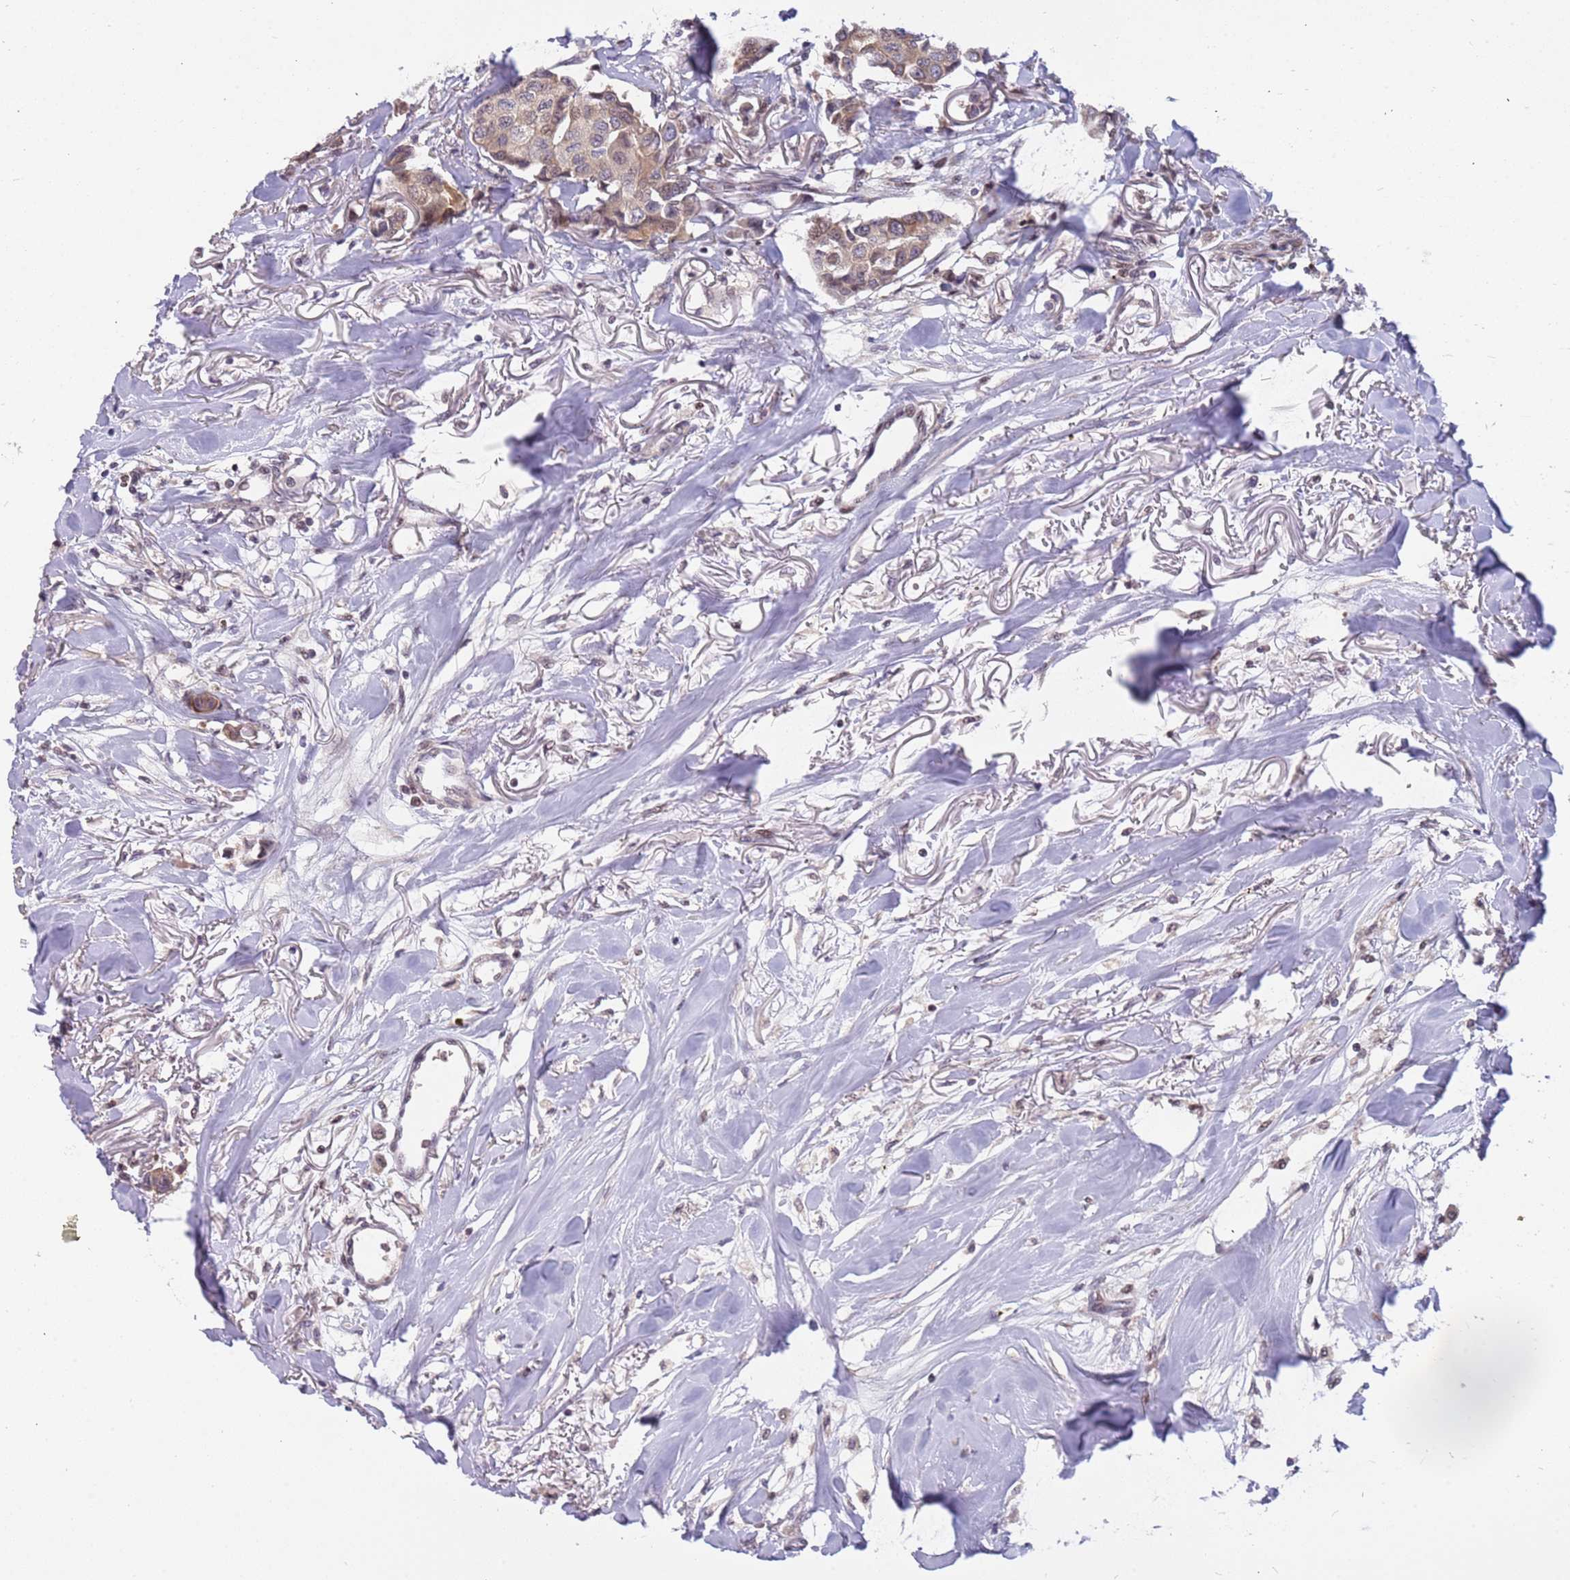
{"staining": {"intensity": "moderate", "quantity": ">75%", "location": "cytoplasmic/membranous"}, "tissue": "breast cancer", "cell_type": "Tumor cells", "image_type": "cancer", "snomed": [{"axis": "morphology", "description": "Duct carcinoma"}, {"axis": "topography", "description": "Breast"}], "caption": "IHC (DAB) staining of human breast cancer (intraductal carcinoma) demonstrates moderate cytoplasmic/membranous protein positivity in about >75% of tumor cells.", "gene": "ARHGEF5", "patient": {"sex": "female", "age": 80}}